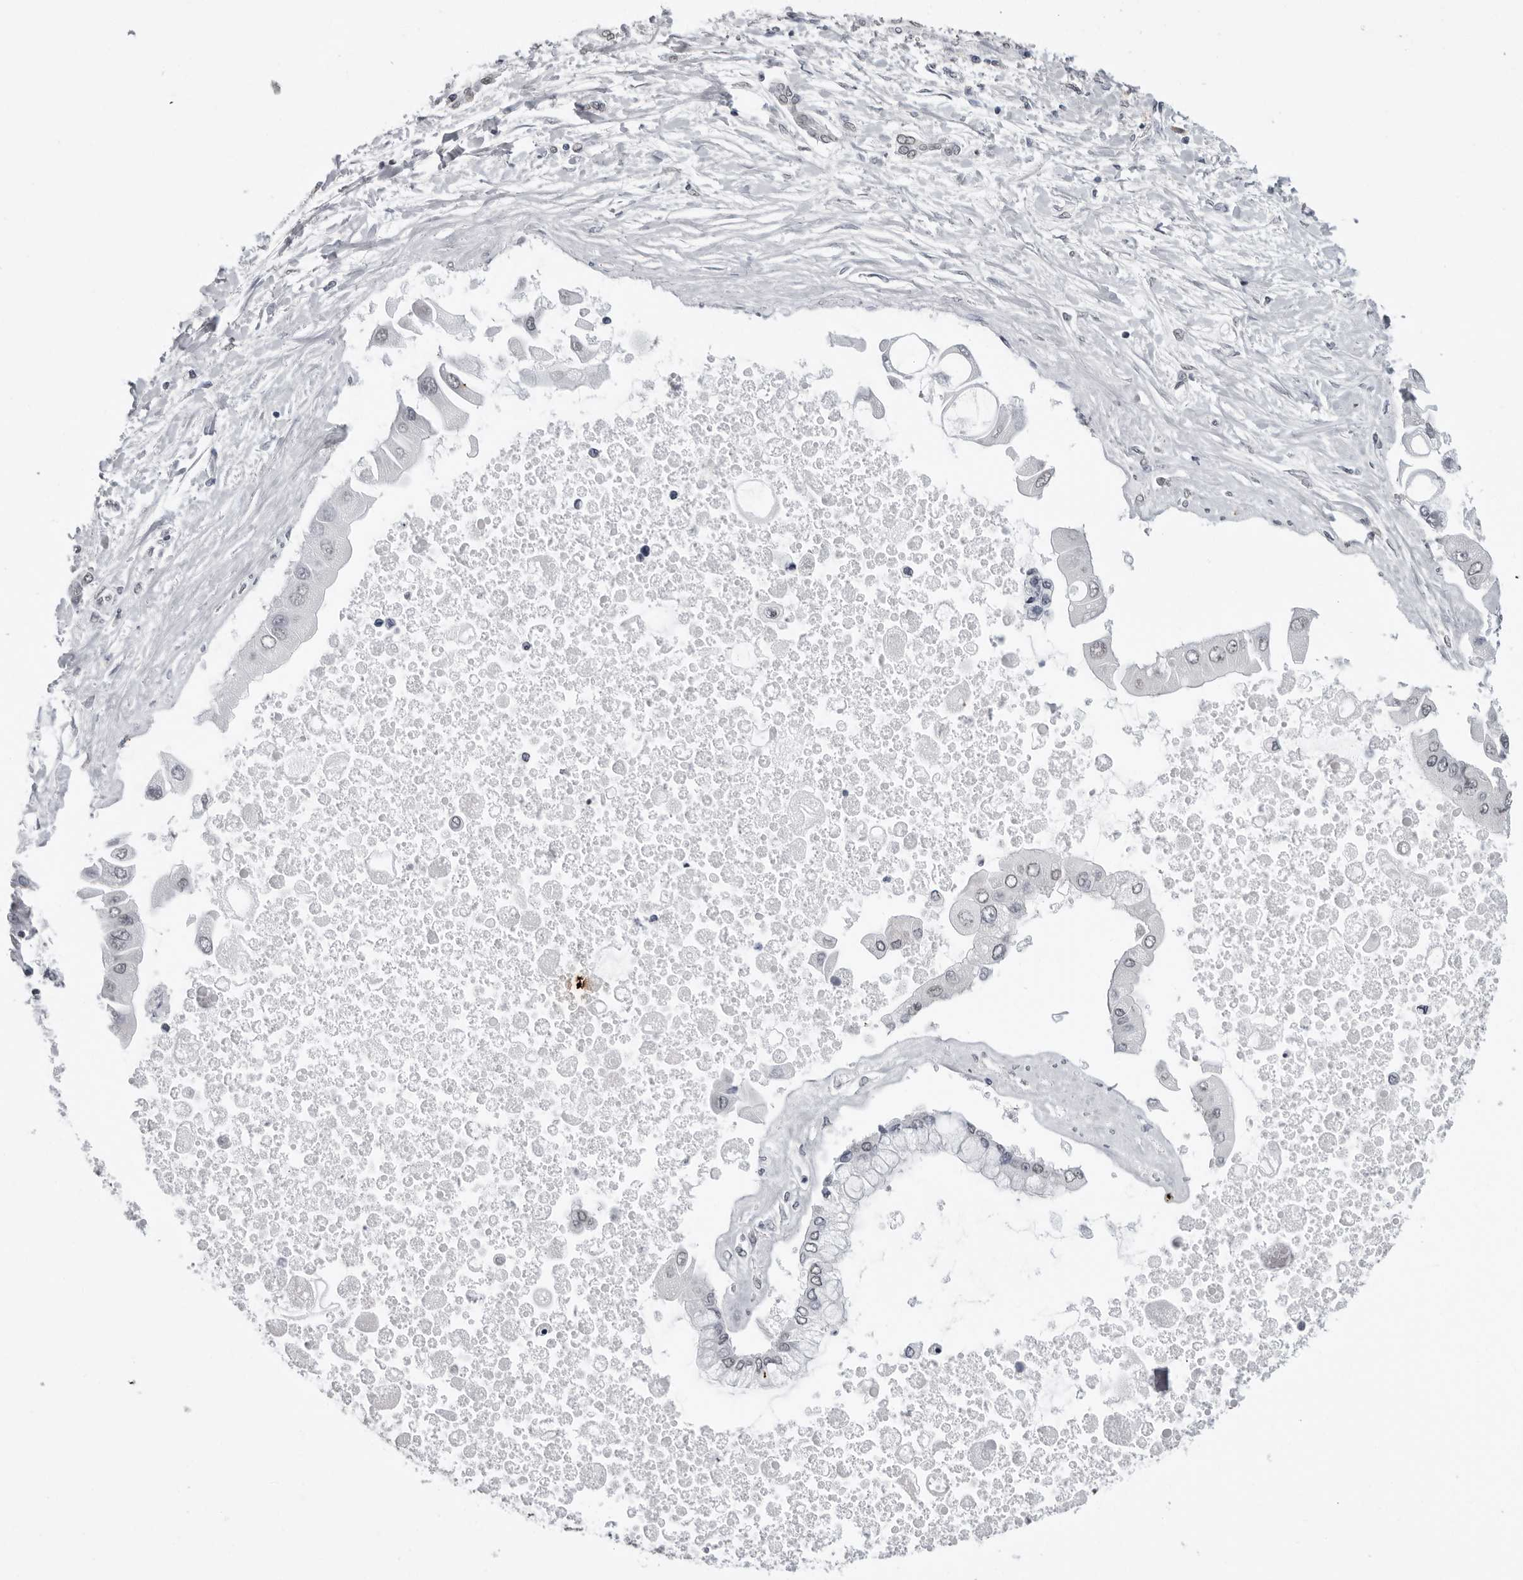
{"staining": {"intensity": "negative", "quantity": "none", "location": "none"}, "tissue": "liver cancer", "cell_type": "Tumor cells", "image_type": "cancer", "snomed": [{"axis": "morphology", "description": "Cholangiocarcinoma"}, {"axis": "topography", "description": "Liver"}], "caption": "Immunohistochemistry (IHC) micrograph of liver cancer stained for a protein (brown), which reveals no staining in tumor cells. The staining was performed using DAB (3,3'-diaminobenzidine) to visualize the protein expression in brown, while the nuclei were stained in blue with hematoxylin (Magnification: 20x).", "gene": "HEPACAM", "patient": {"sex": "male", "age": 50}}